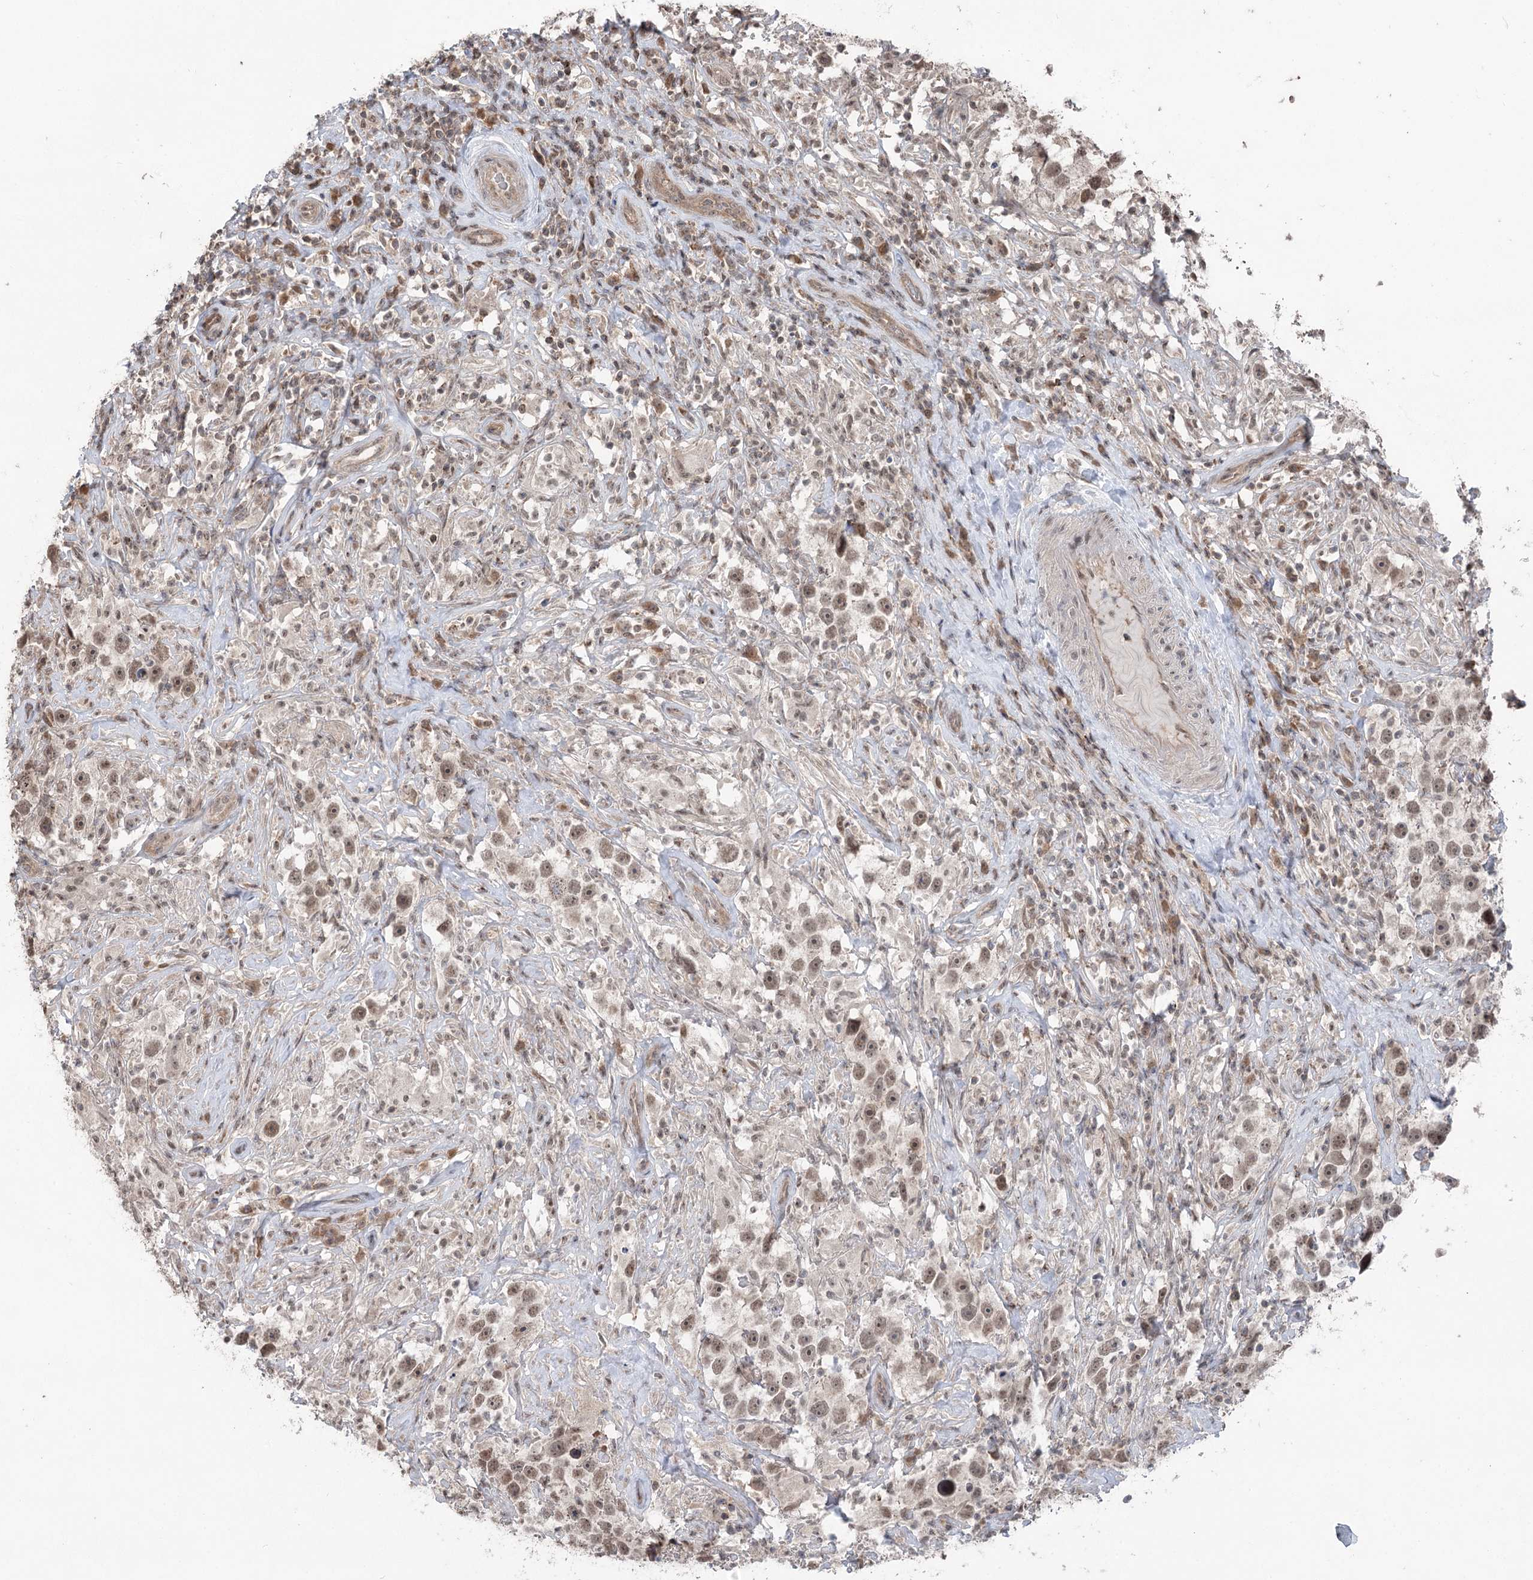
{"staining": {"intensity": "moderate", "quantity": ">75%", "location": "nuclear"}, "tissue": "testis cancer", "cell_type": "Tumor cells", "image_type": "cancer", "snomed": [{"axis": "morphology", "description": "Seminoma, NOS"}, {"axis": "topography", "description": "Testis"}], "caption": "A medium amount of moderate nuclear positivity is identified in about >75% of tumor cells in testis cancer tissue. The staining was performed using DAB, with brown indicating positive protein expression. Nuclei are stained blue with hematoxylin.", "gene": "CCSER2", "patient": {"sex": "male", "age": 49}}